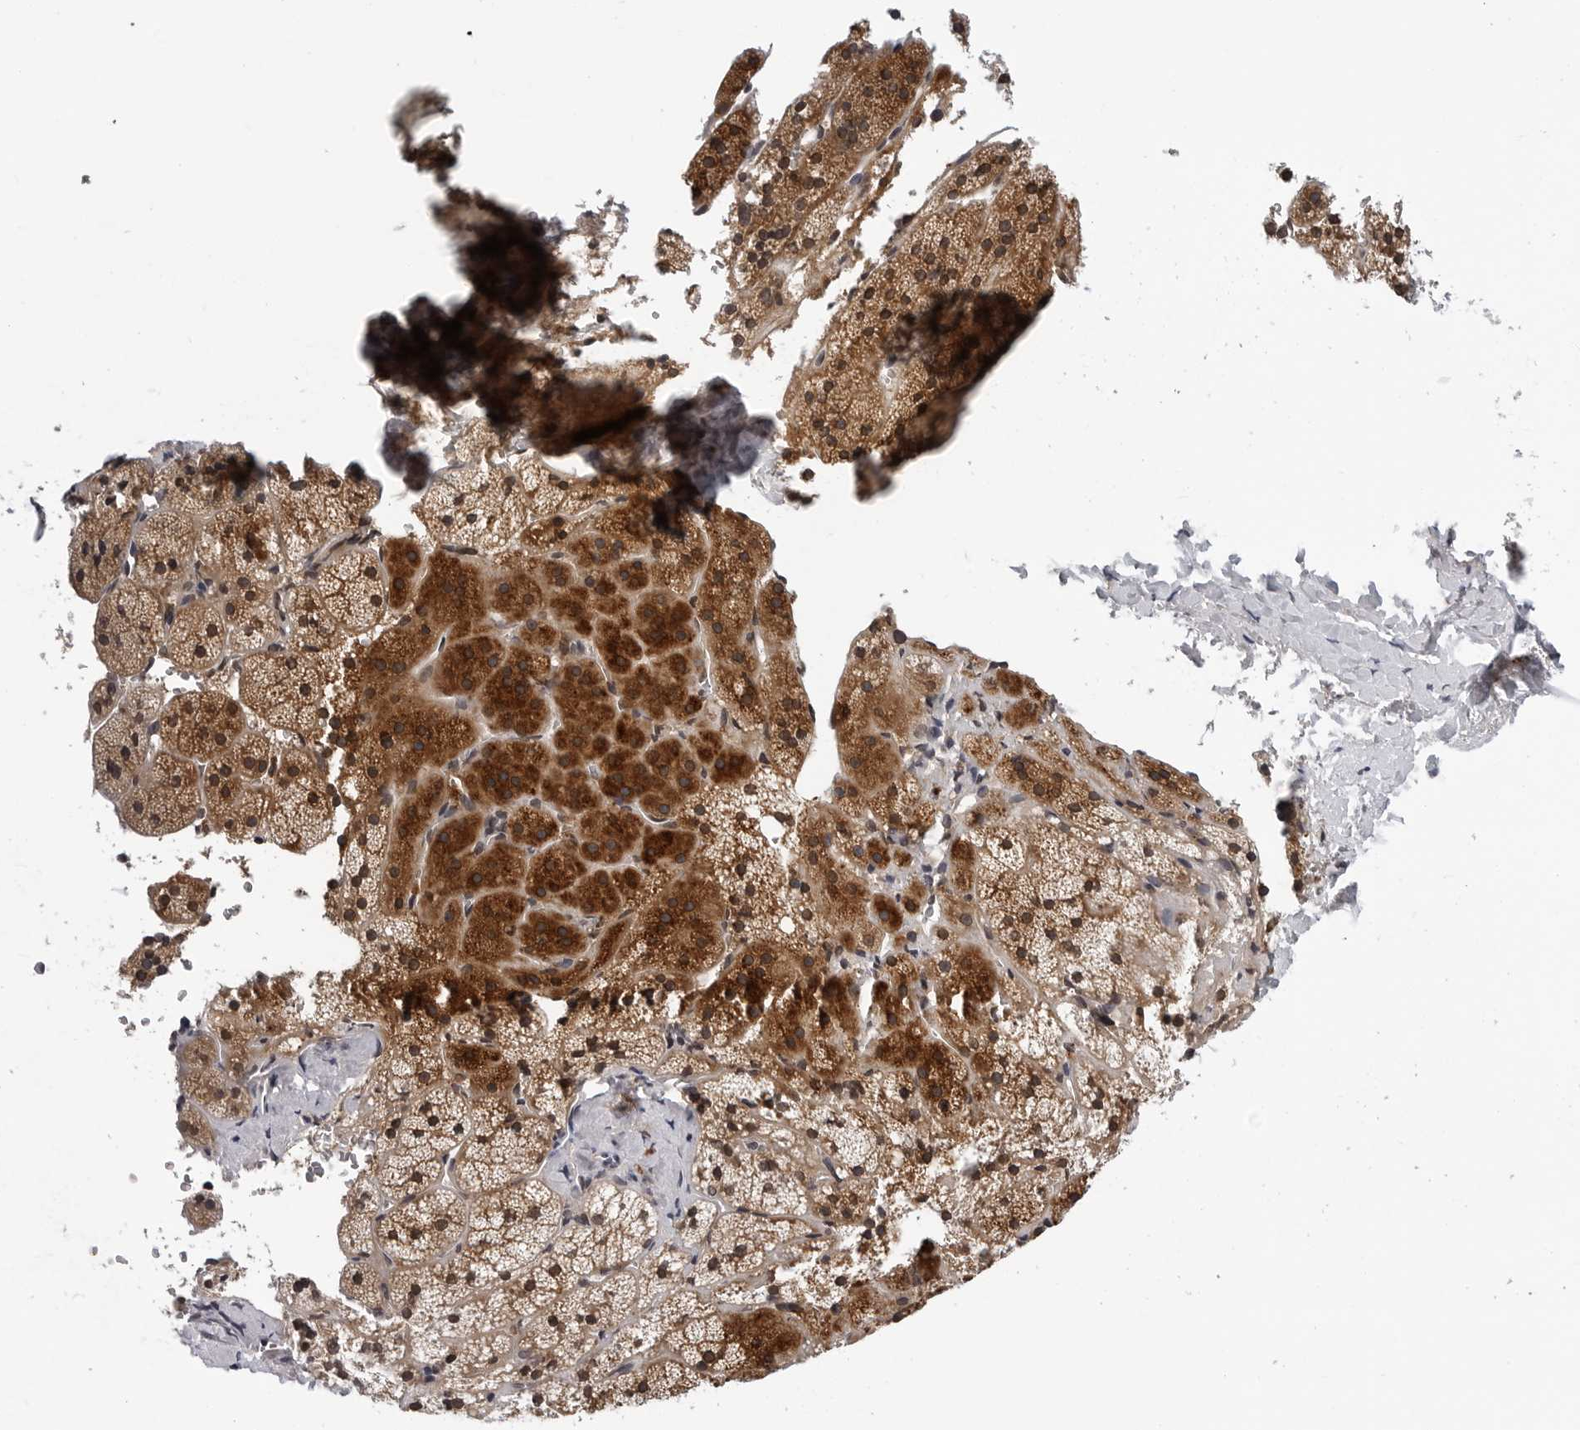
{"staining": {"intensity": "strong", "quantity": ">75%", "location": "cytoplasmic/membranous"}, "tissue": "adrenal gland", "cell_type": "Glandular cells", "image_type": "normal", "snomed": [{"axis": "morphology", "description": "Normal tissue, NOS"}, {"axis": "topography", "description": "Adrenal gland"}], "caption": "Brown immunohistochemical staining in benign human adrenal gland shows strong cytoplasmic/membranous expression in approximately >75% of glandular cells. Immunohistochemistry stains the protein in brown and the nuclei are stained blue.", "gene": "KIAA1614", "patient": {"sex": "female", "age": 44}}